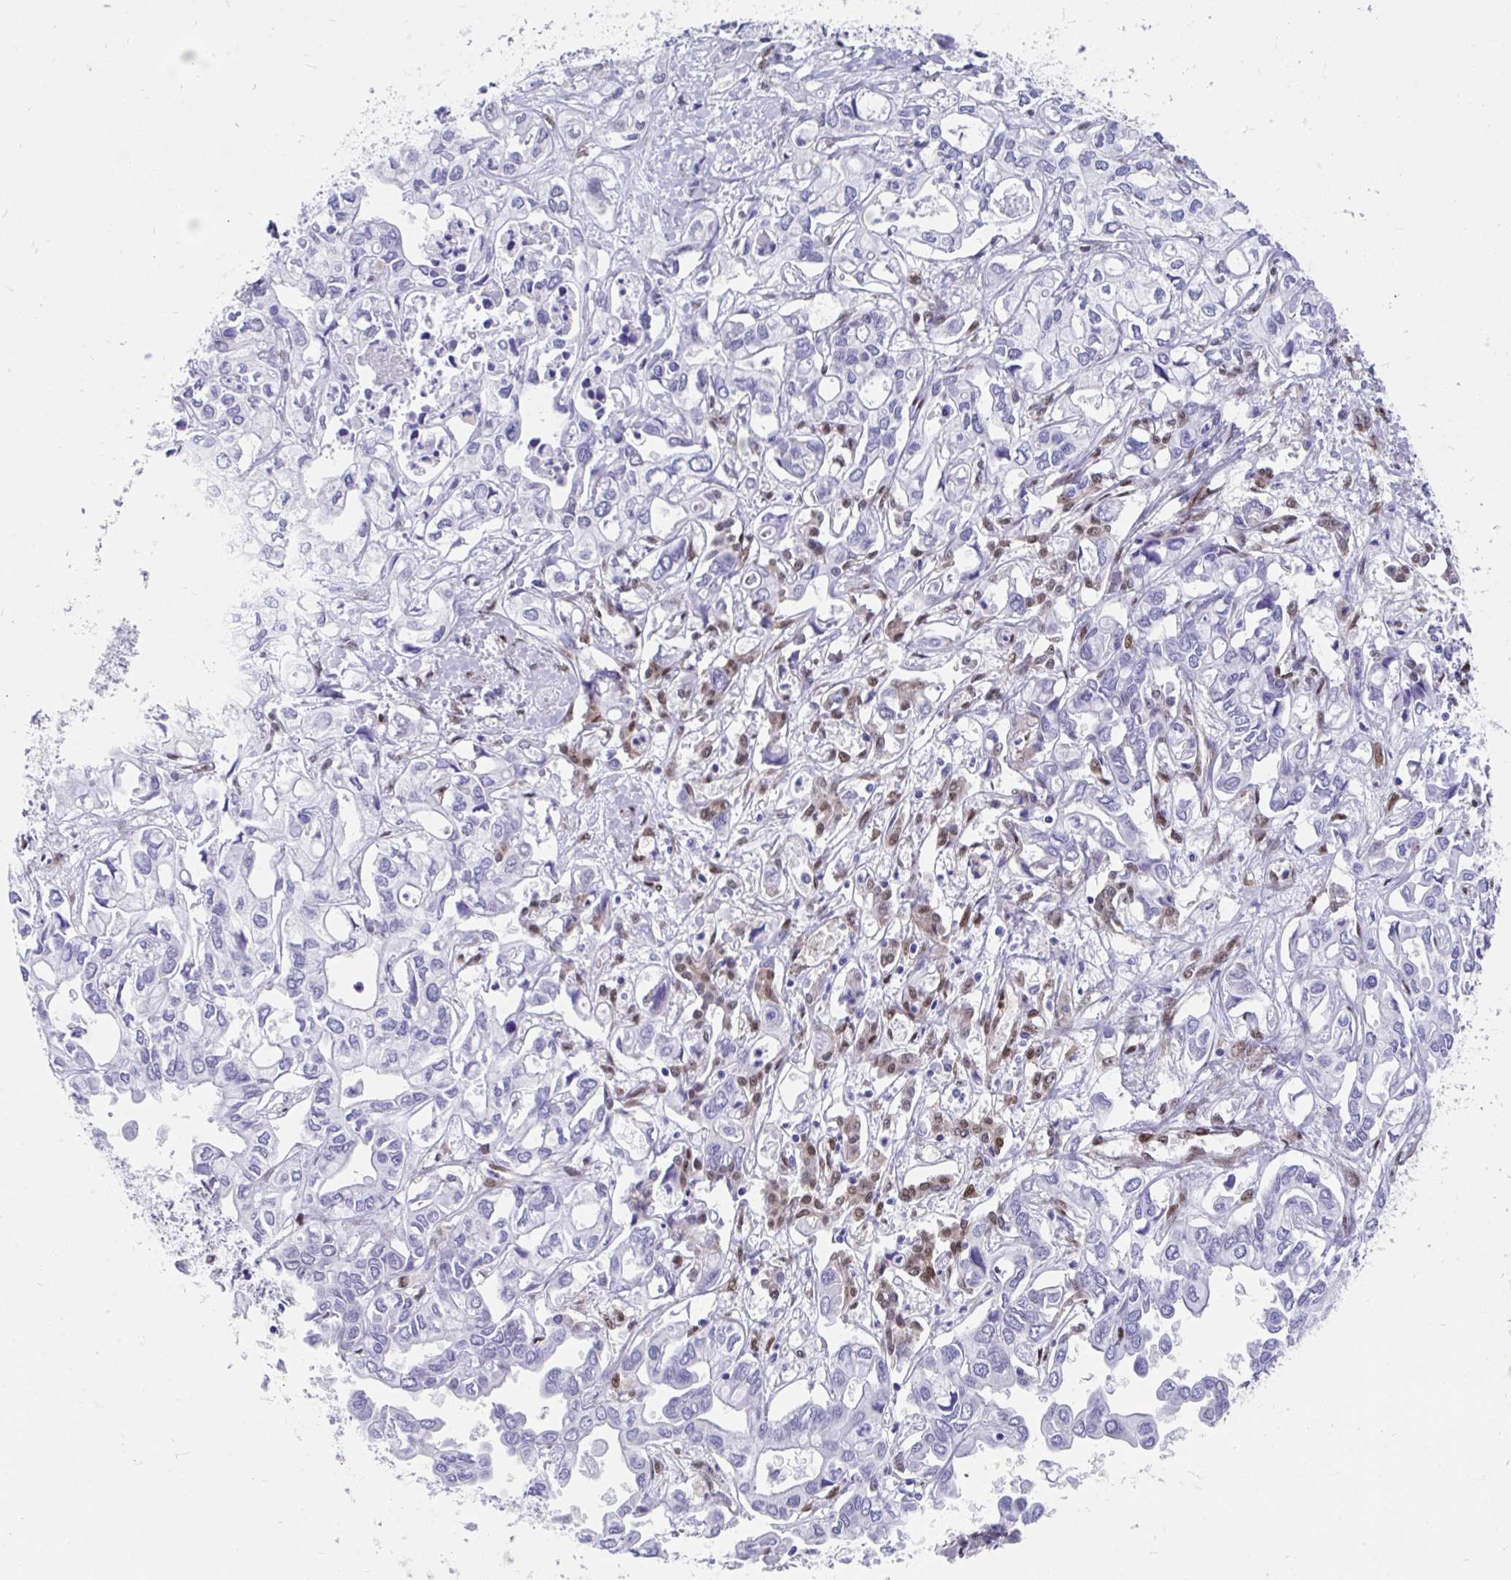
{"staining": {"intensity": "negative", "quantity": "none", "location": "none"}, "tissue": "liver cancer", "cell_type": "Tumor cells", "image_type": "cancer", "snomed": [{"axis": "morphology", "description": "Cholangiocarcinoma"}, {"axis": "topography", "description": "Liver"}], "caption": "A high-resolution micrograph shows immunohistochemistry (IHC) staining of liver cancer (cholangiocarcinoma), which shows no significant expression in tumor cells.", "gene": "RBPMS", "patient": {"sex": "female", "age": 64}}